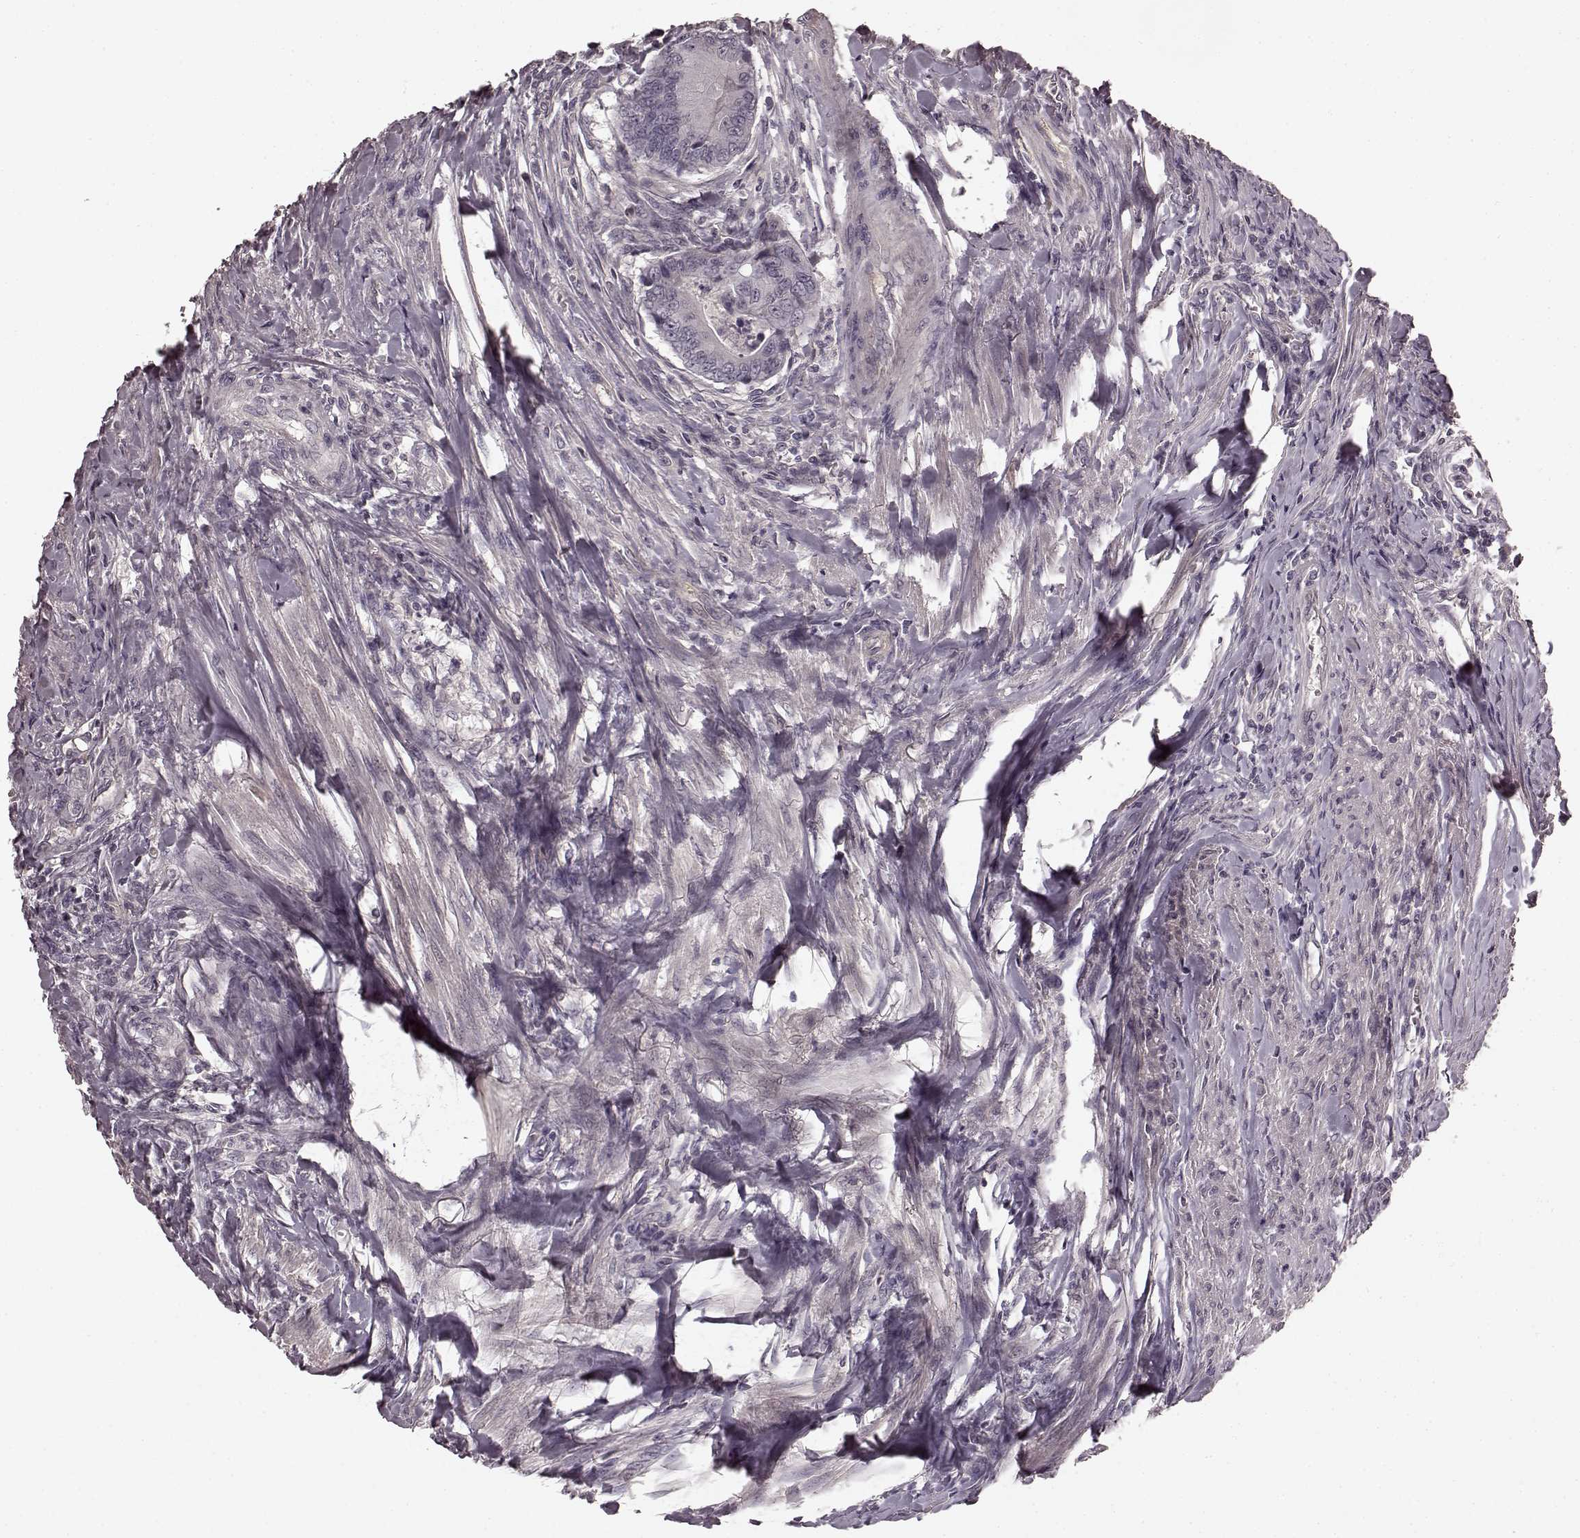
{"staining": {"intensity": "negative", "quantity": "none", "location": "none"}, "tissue": "colorectal cancer", "cell_type": "Tumor cells", "image_type": "cancer", "snomed": [{"axis": "morphology", "description": "Adenocarcinoma, NOS"}, {"axis": "topography", "description": "Colon"}], "caption": "Tumor cells are negative for brown protein staining in colorectal adenocarcinoma.", "gene": "PRKCE", "patient": {"sex": "female", "age": 67}}